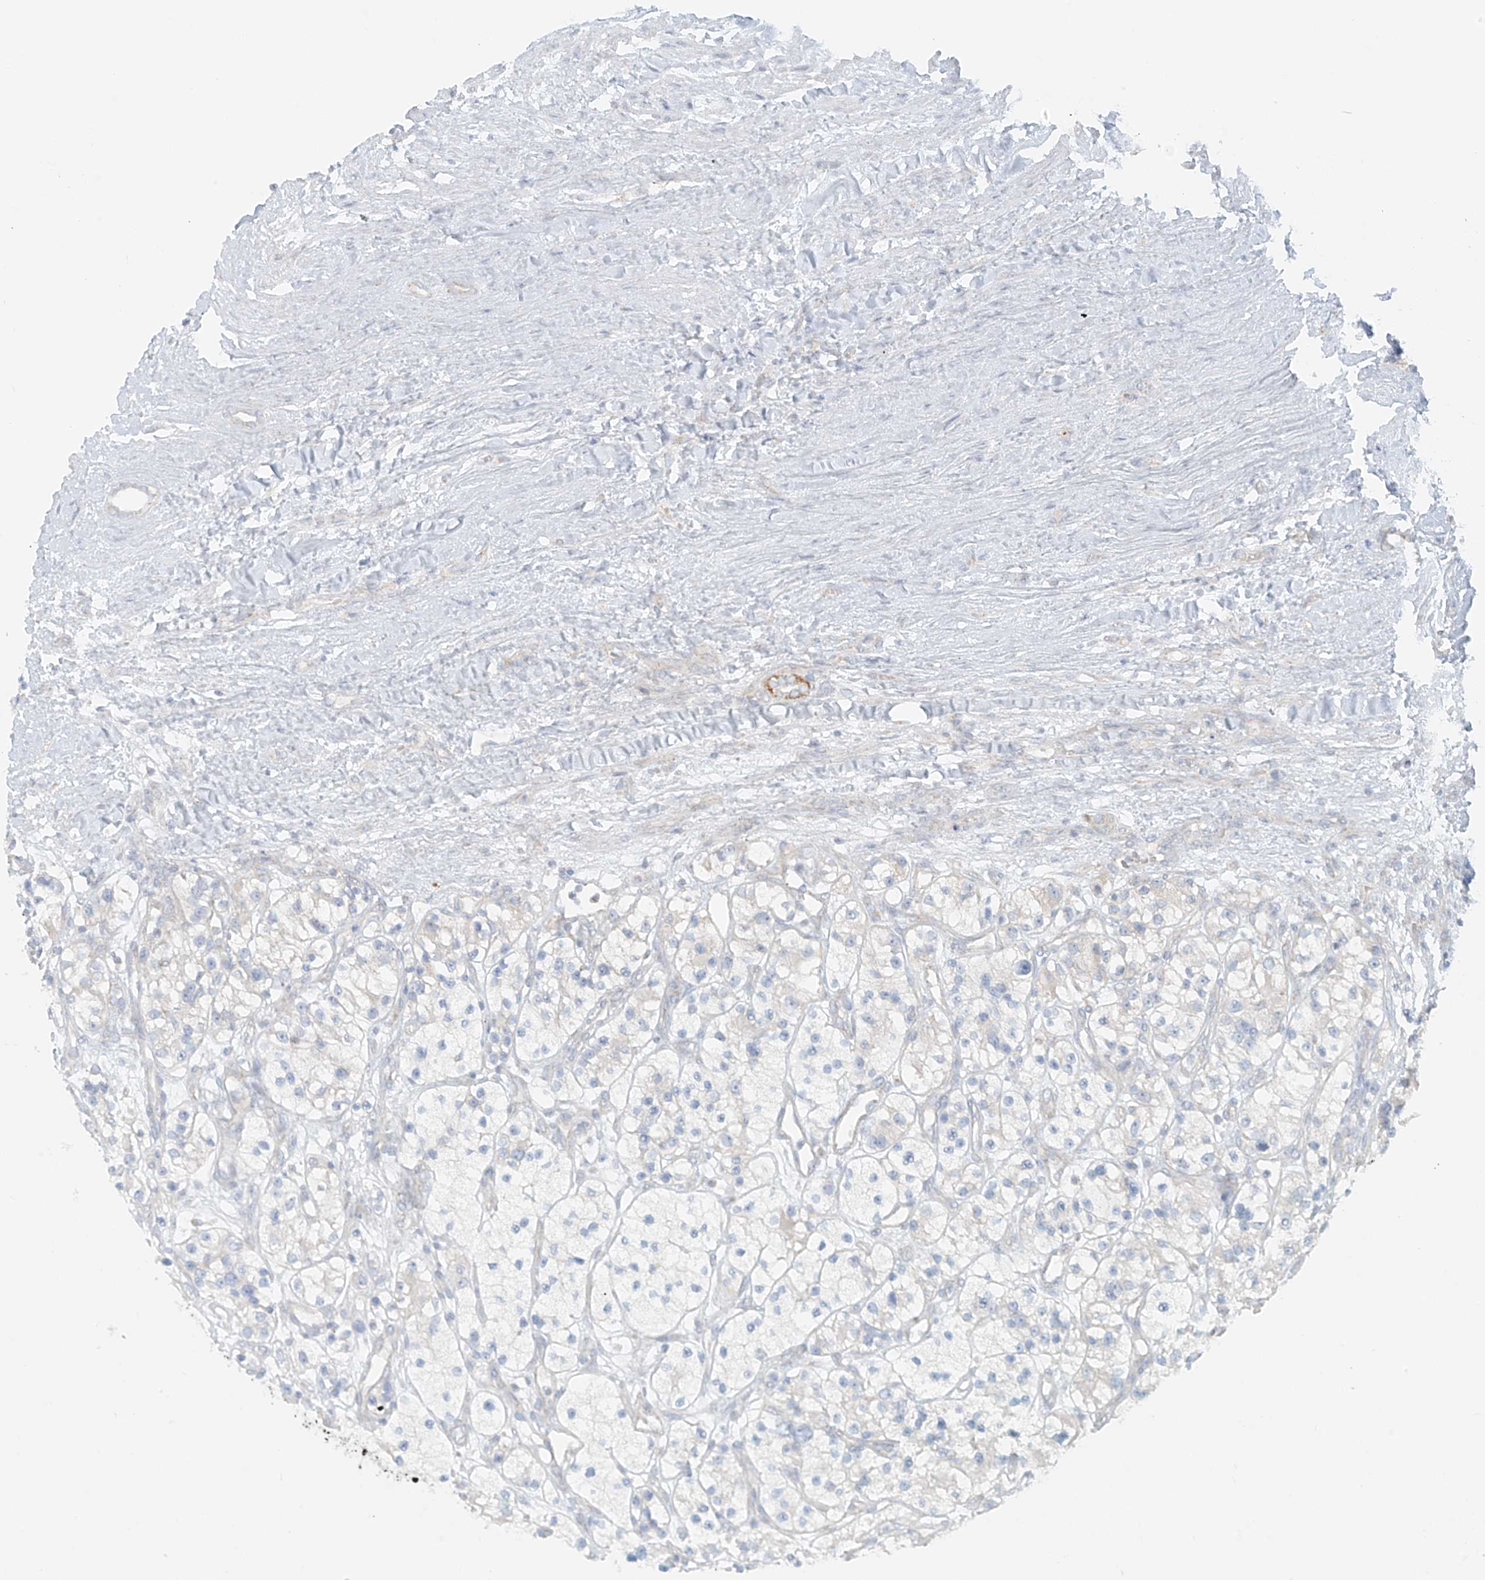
{"staining": {"intensity": "negative", "quantity": "none", "location": "none"}, "tissue": "renal cancer", "cell_type": "Tumor cells", "image_type": "cancer", "snomed": [{"axis": "morphology", "description": "Adenocarcinoma, NOS"}, {"axis": "topography", "description": "Kidney"}], "caption": "This is a image of immunohistochemistry (IHC) staining of renal cancer (adenocarcinoma), which shows no staining in tumor cells.", "gene": "UST", "patient": {"sex": "female", "age": 57}}